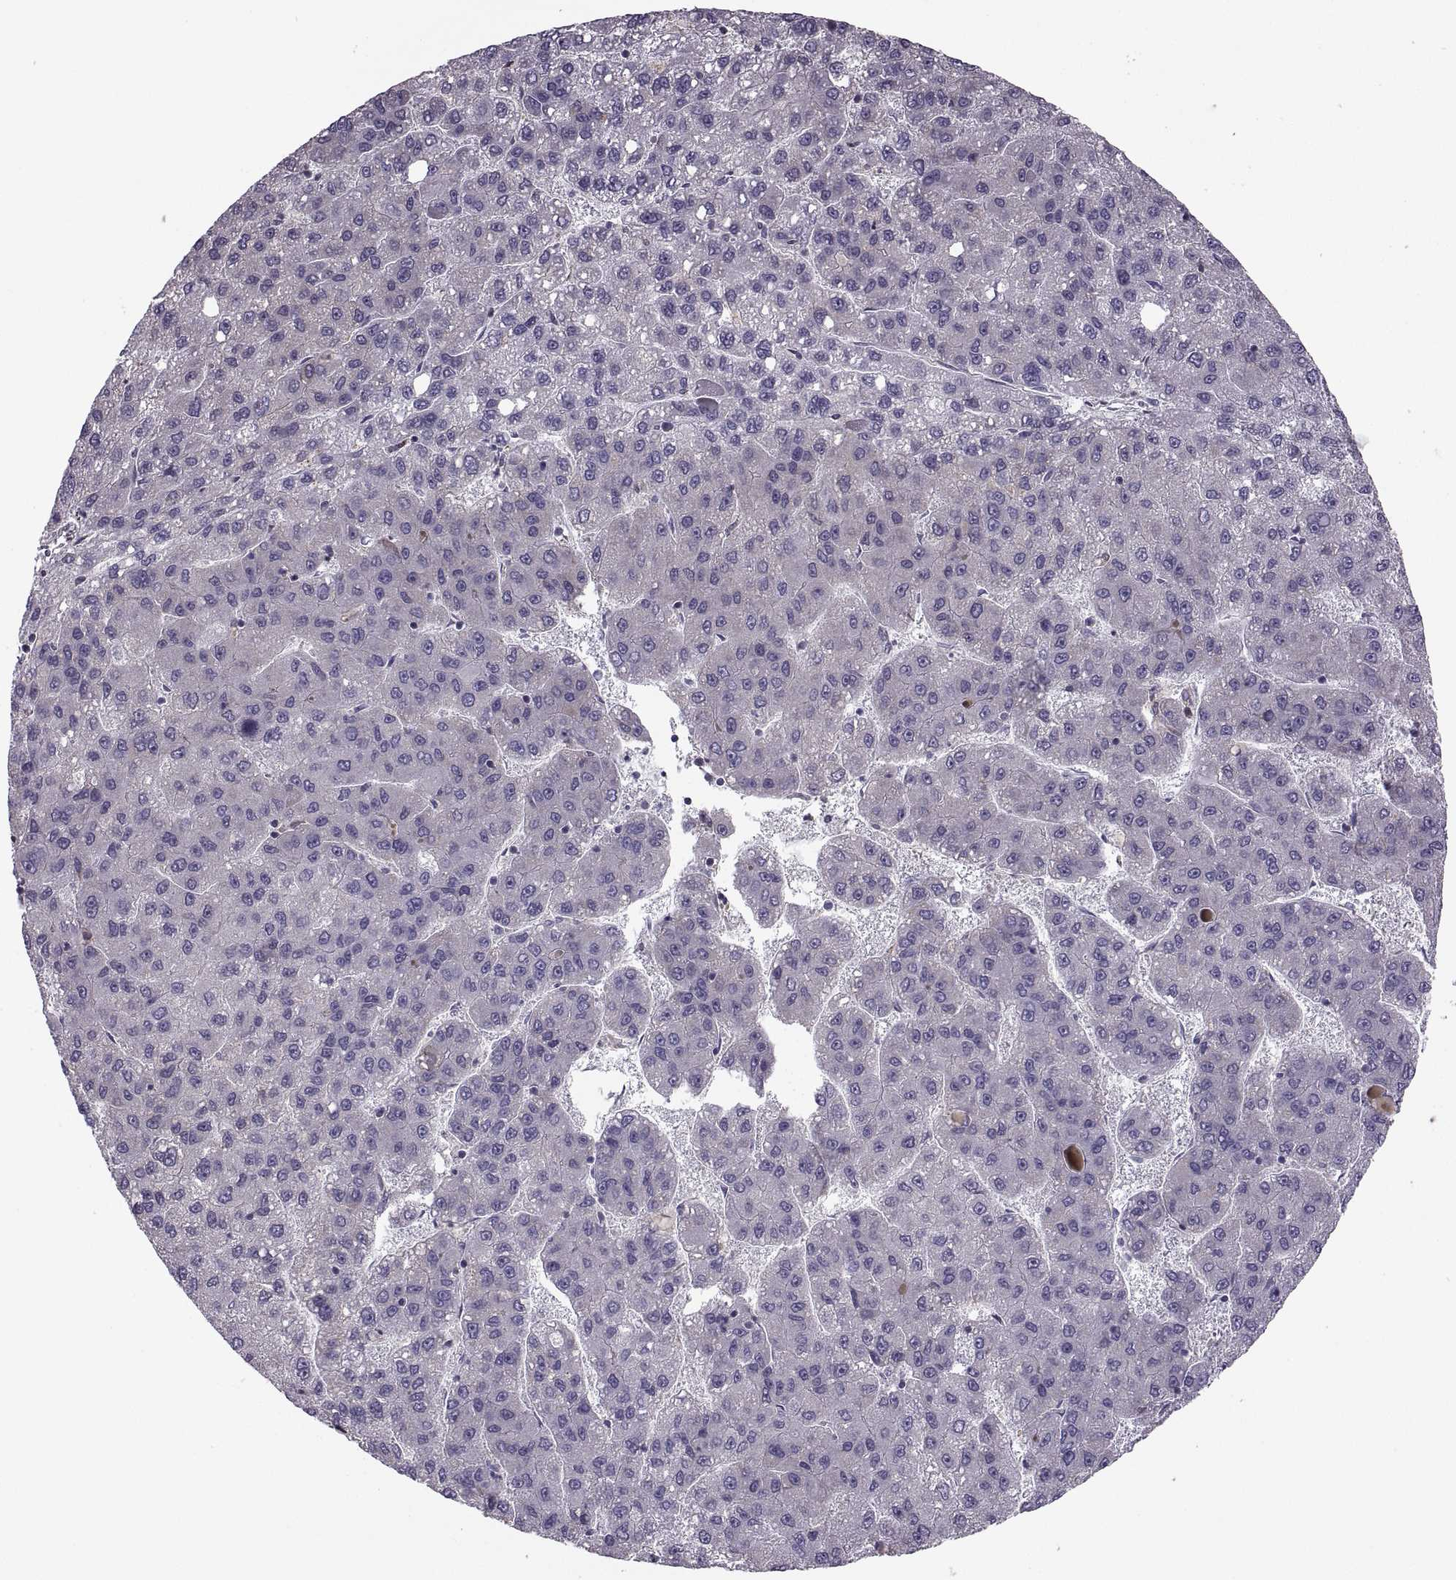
{"staining": {"intensity": "negative", "quantity": "none", "location": "none"}, "tissue": "liver cancer", "cell_type": "Tumor cells", "image_type": "cancer", "snomed": [{"axis": "morphology", "description": "Carcinoma, Hepatocellular, NOS"}, {"axis": "topography", "description": "Liver"}], "caption": "Protein analysis of liver hepatocellular carcinoma demonstrates no significant staining in tumor cells.", "gene": "LETM2", "patient": {"sex": "female", "age": 82}}